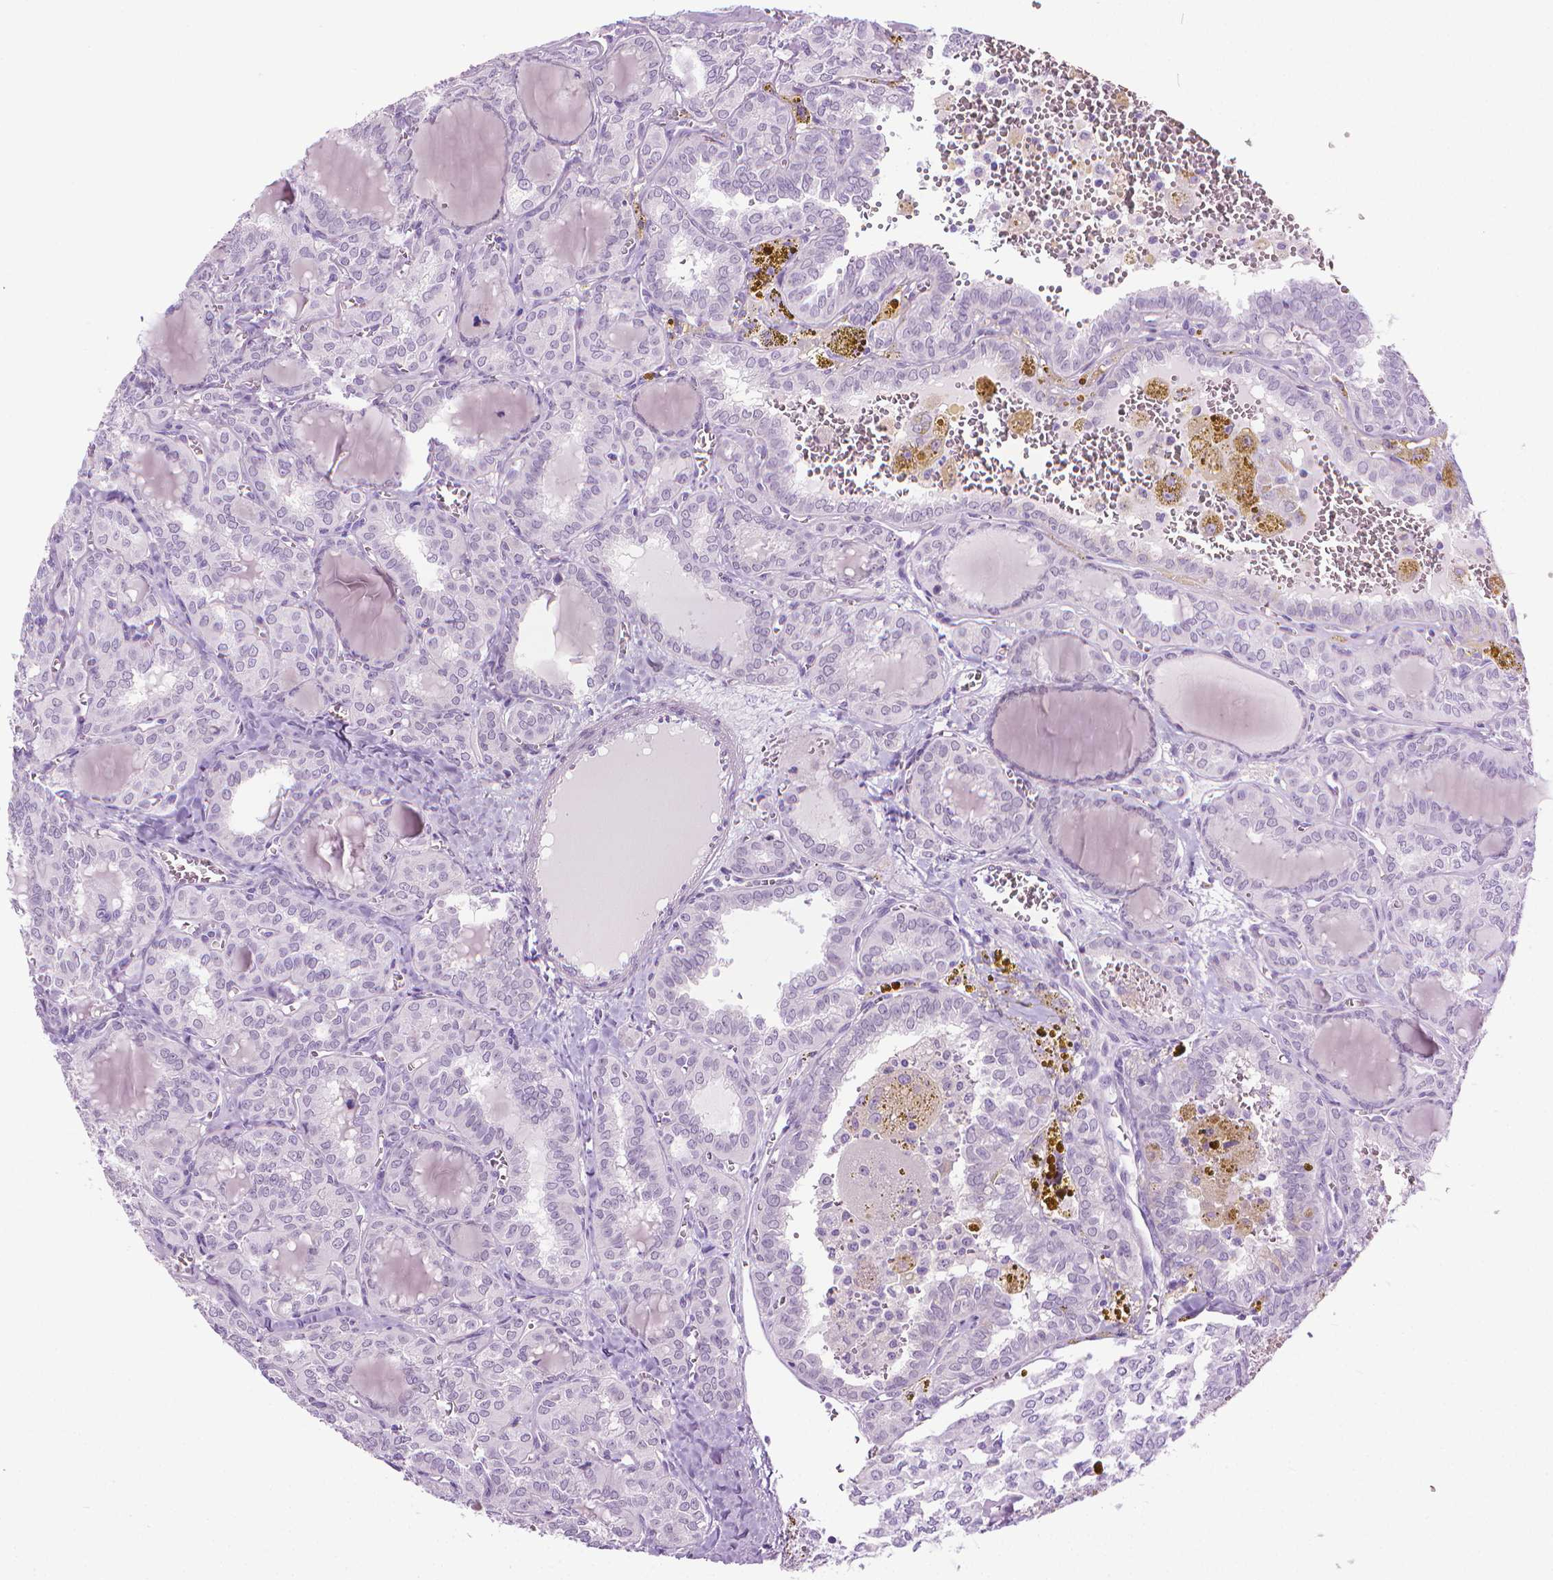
{"staining": {"intensity": "negative", "quantity": "none", "location": "none"}, "tissue": "thyroid cancer", "cell_type": "Tumor cells", "image_type": "cancer", "snomed": [{"axis": "morphology", "description": "Papillary adenocarcinoma, NOS"}, {"axis": "topography", "description": "Thyroid gland"}], "caption": "Photomicrograph shows no protein staining in tumor cells of thyroid papillary adenocarcinoma tissue.", "gene": "DNAI7", "patient": {"sex": "female", "age": 41}}